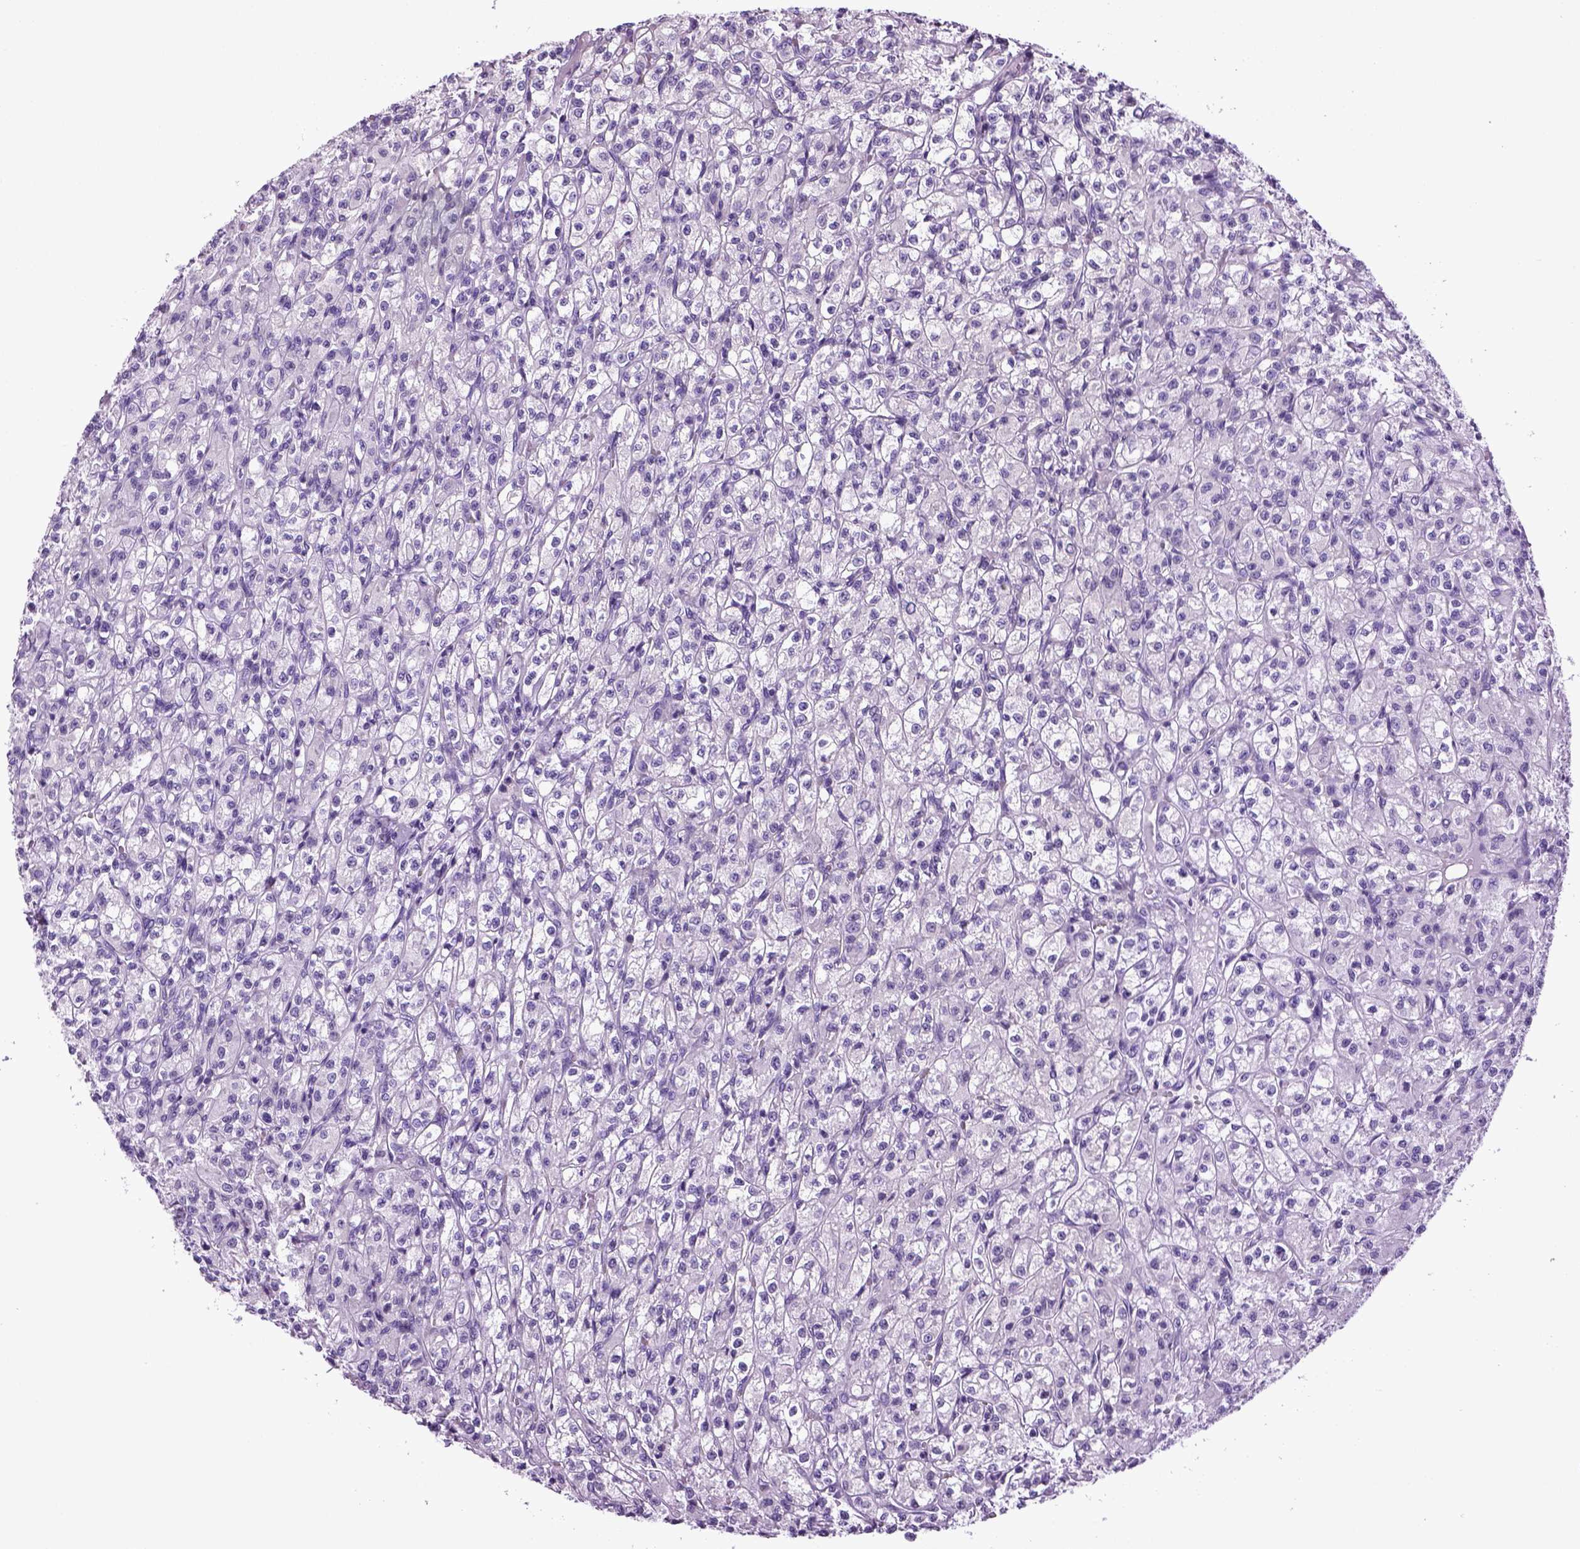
{"staining": {"intensity": "negative", "quantity": "none", "location": "none"}, "tissue": "renal cancer", "cell_type": "Tumor cells", "image_type": "cancer", "snomed": [{"axis": "morphology", "description": "Adenocarcinoma, NOS"}, {"axis": "topography", "description": "Kidney"}], "caption": "The immunohistochemistry (IHC) photomicrograph has no significant staining in tumor cells of adenocarcinoma (renal) tissue. (Brightfield microscopy of DAB IHC at high magnification).", "gene": "HMCN2", "patient": {"sex": "female", "age": 70}}